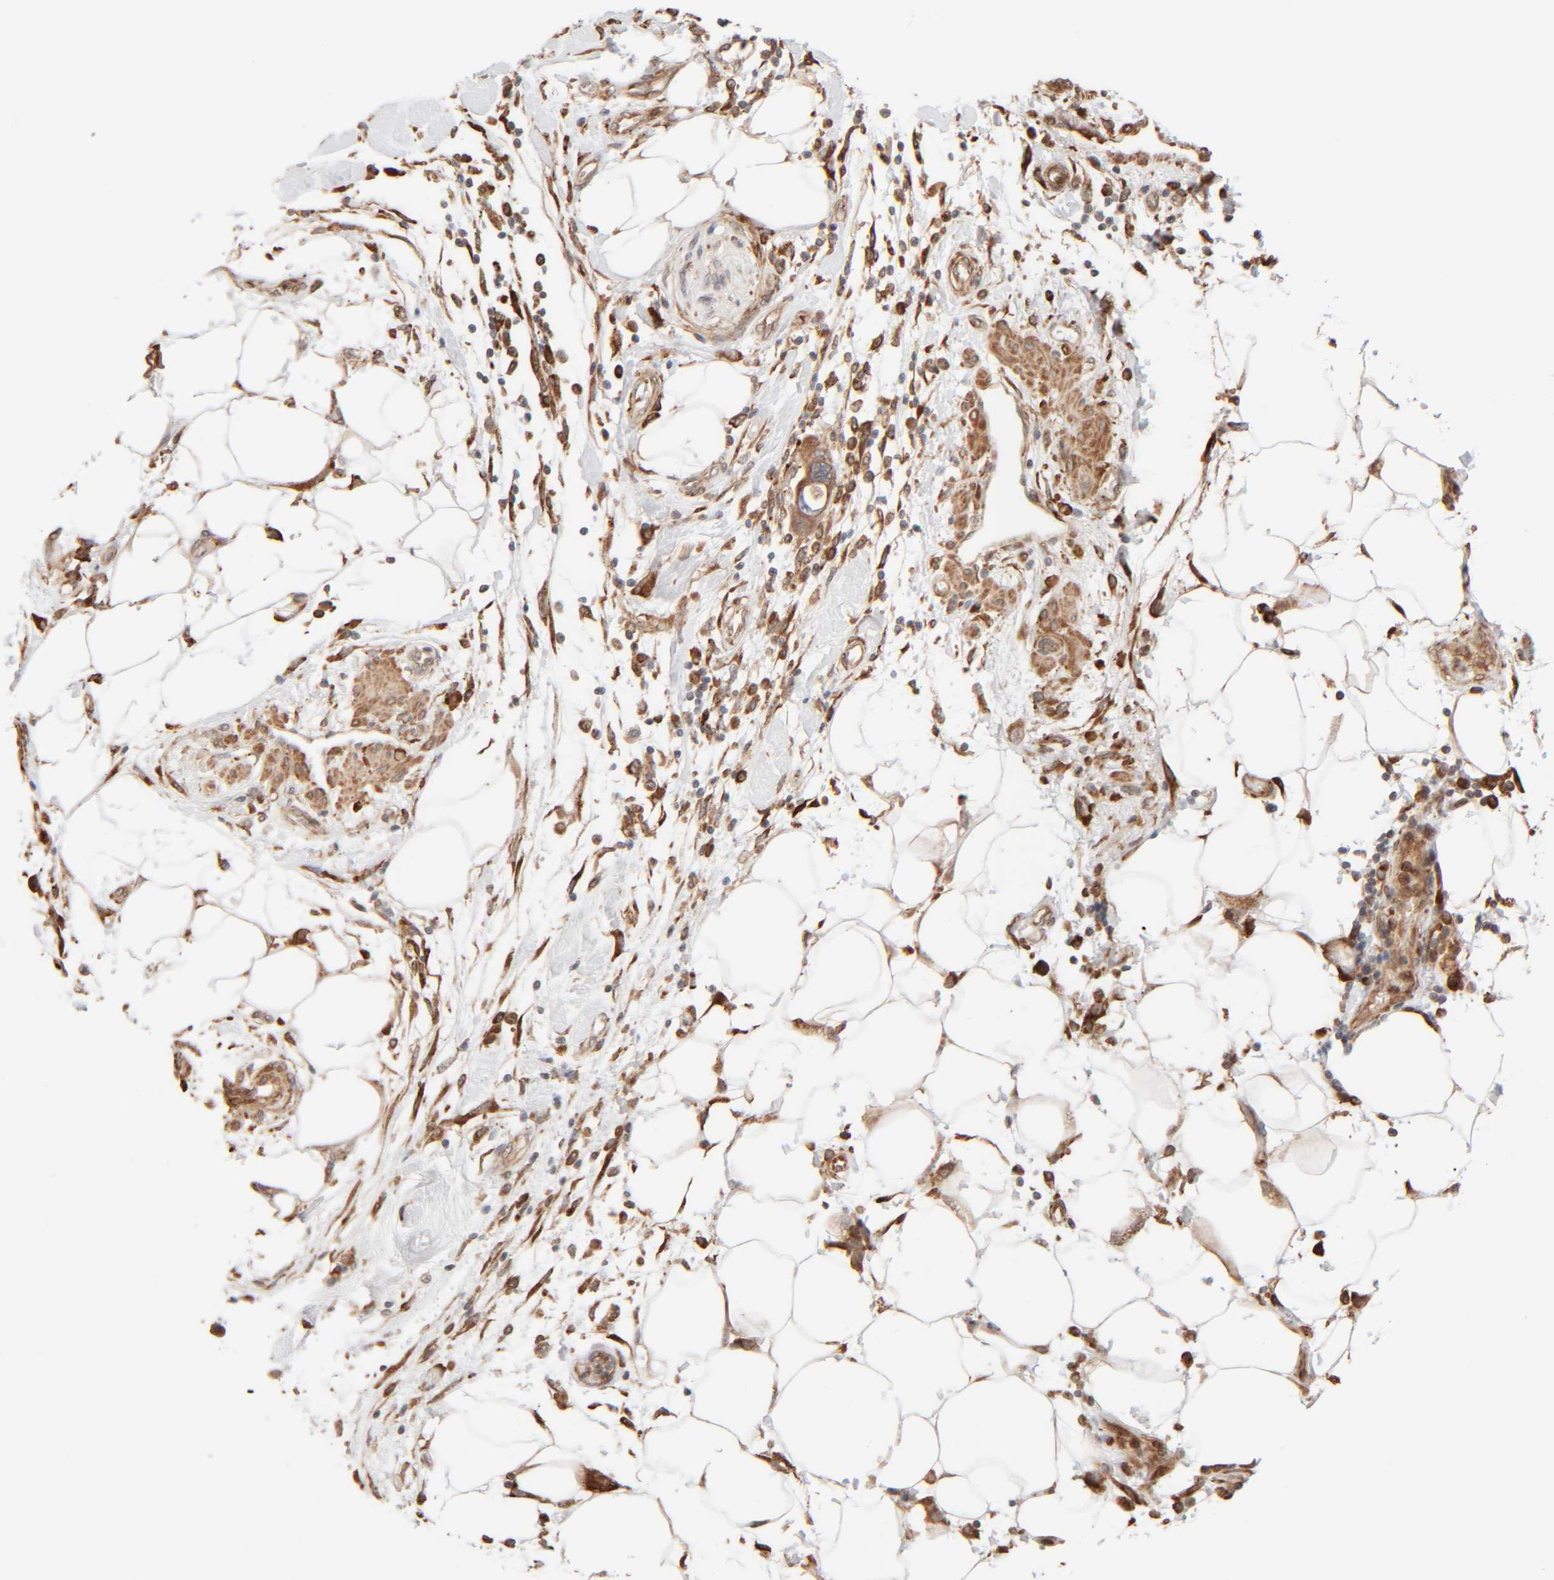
{"staining": {"intensity": "moderate", "quantity": ">75%", "location": "cytoplasmic/membranous"}, "tissue": "pancreatic cancer", "cell_type": "Tumor cells", "image_type": "cancer", "snomed": [{"axis": "morphology", "description": "Normal tissue, NOS"}, {"axis": "morphology", "description": "Adenocarcinoma, NOS"}, {"axis": "topography", "description": "Pancreas"}], "caption": "Pancreatic cancer stained with DAB immunohistochemistry reveals medium levels of moderate cytoplasmic/membranous expression in about >75% of tumor cells. The protein is shown in brown color, while the nuclei are stained blue.", "gene": "INTS1", "patient": {"sex": "female", "age": 71}}